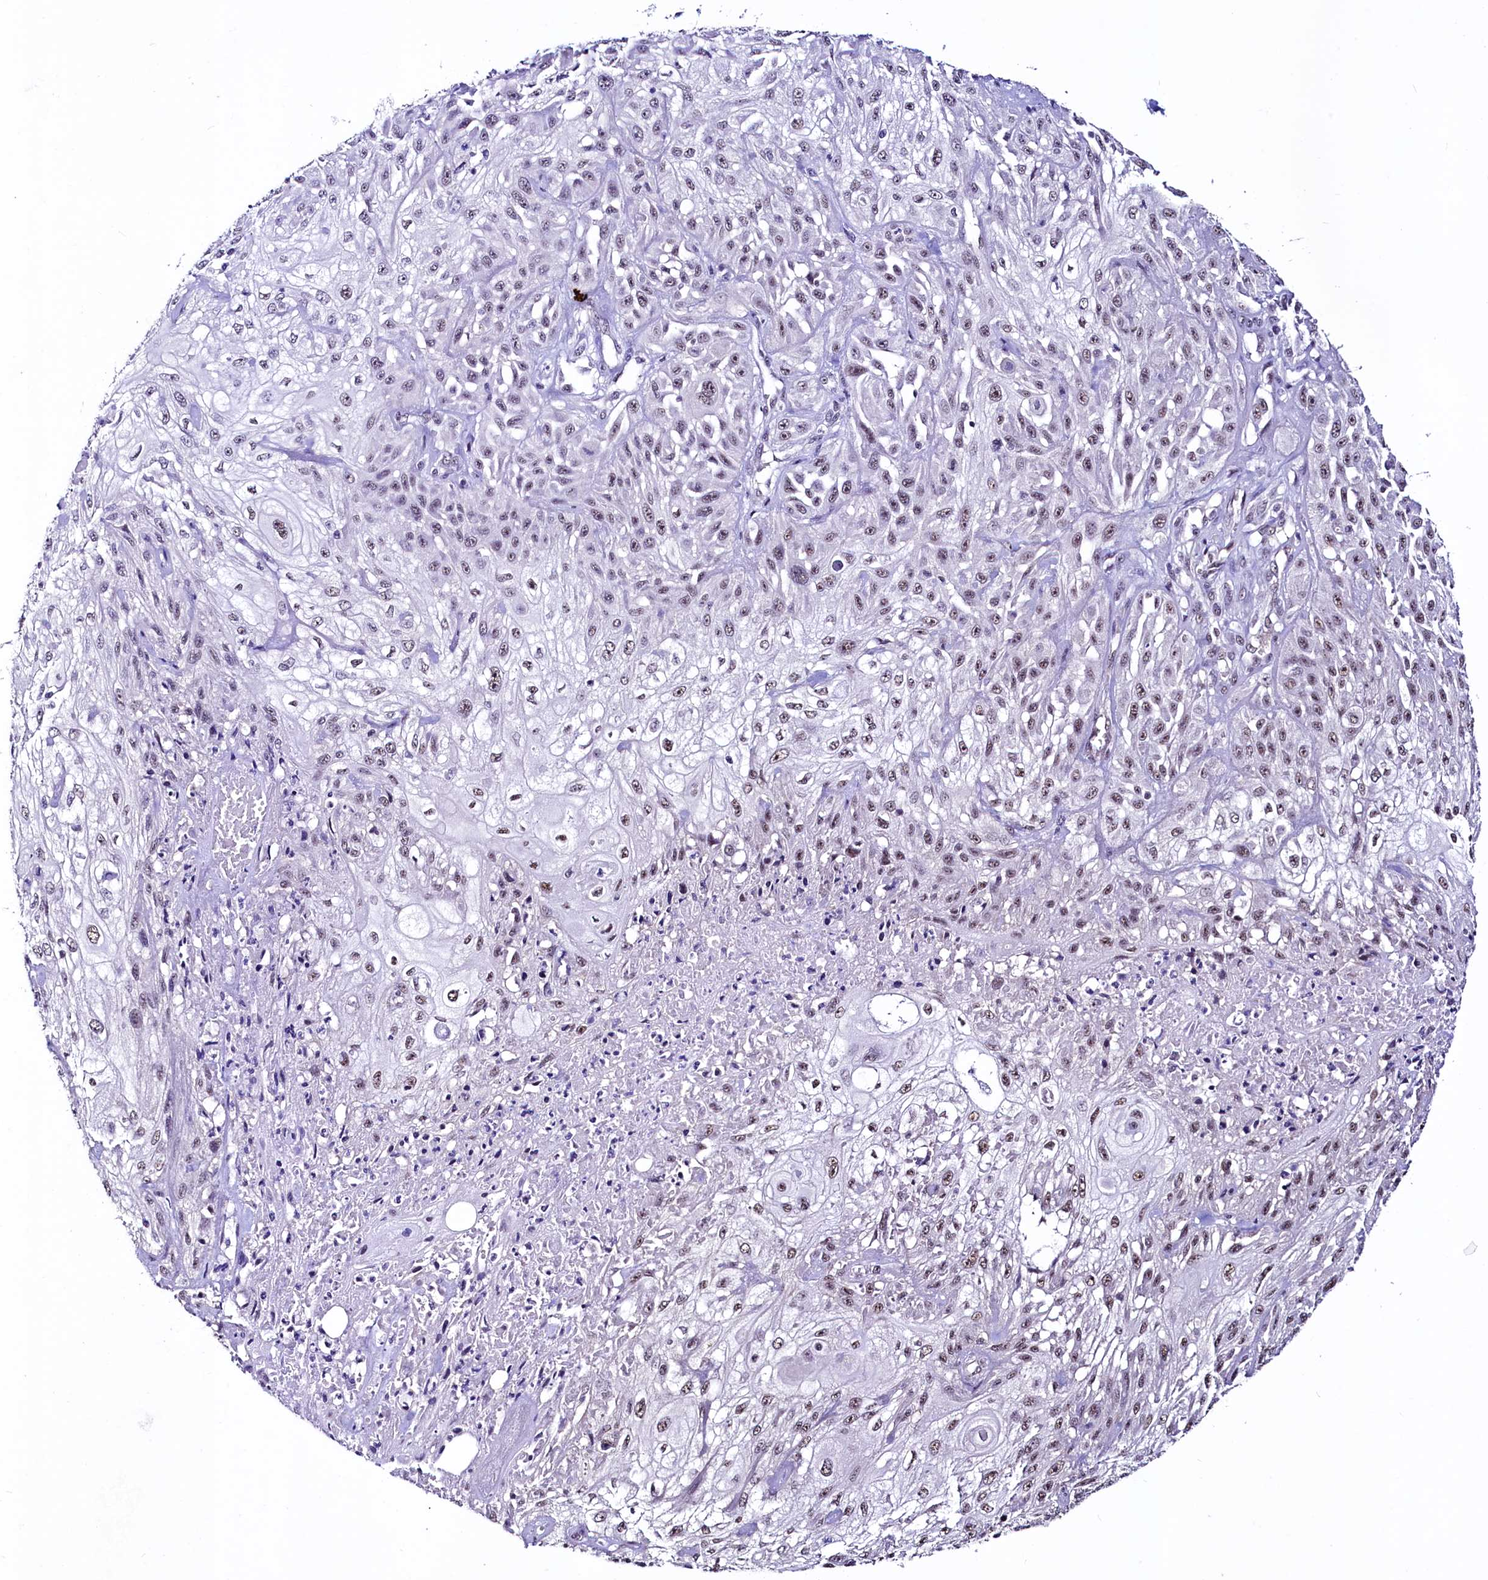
{"staining": {"intensity": "weak", "quantity": "25%-75%", "location": "nuclear"}, "tissue": "skin cancer", "cell_type": "Tumor cells", "image_type": "cancer", "snomed": [{"axis": "morphology", "description": "Squamous cell carcinoma, NOS"}, {"axis": "morphology", "description": "Squamous cell carcinoma, metastatic, NOS"}, {"axis": "topography", "description": "Skin"}, {"axis": "topography", "description": "Lymph node"}], "caption": "About 25%-75% of tumor cells in human skin cancer (metastatic squamous cell carcinoma) demonstrate weak nuclear protein expression as visualized by brown immunohistochemical staining.", "gene": "SFSWAP", "patient": {"sex": "male", "age": 75}}